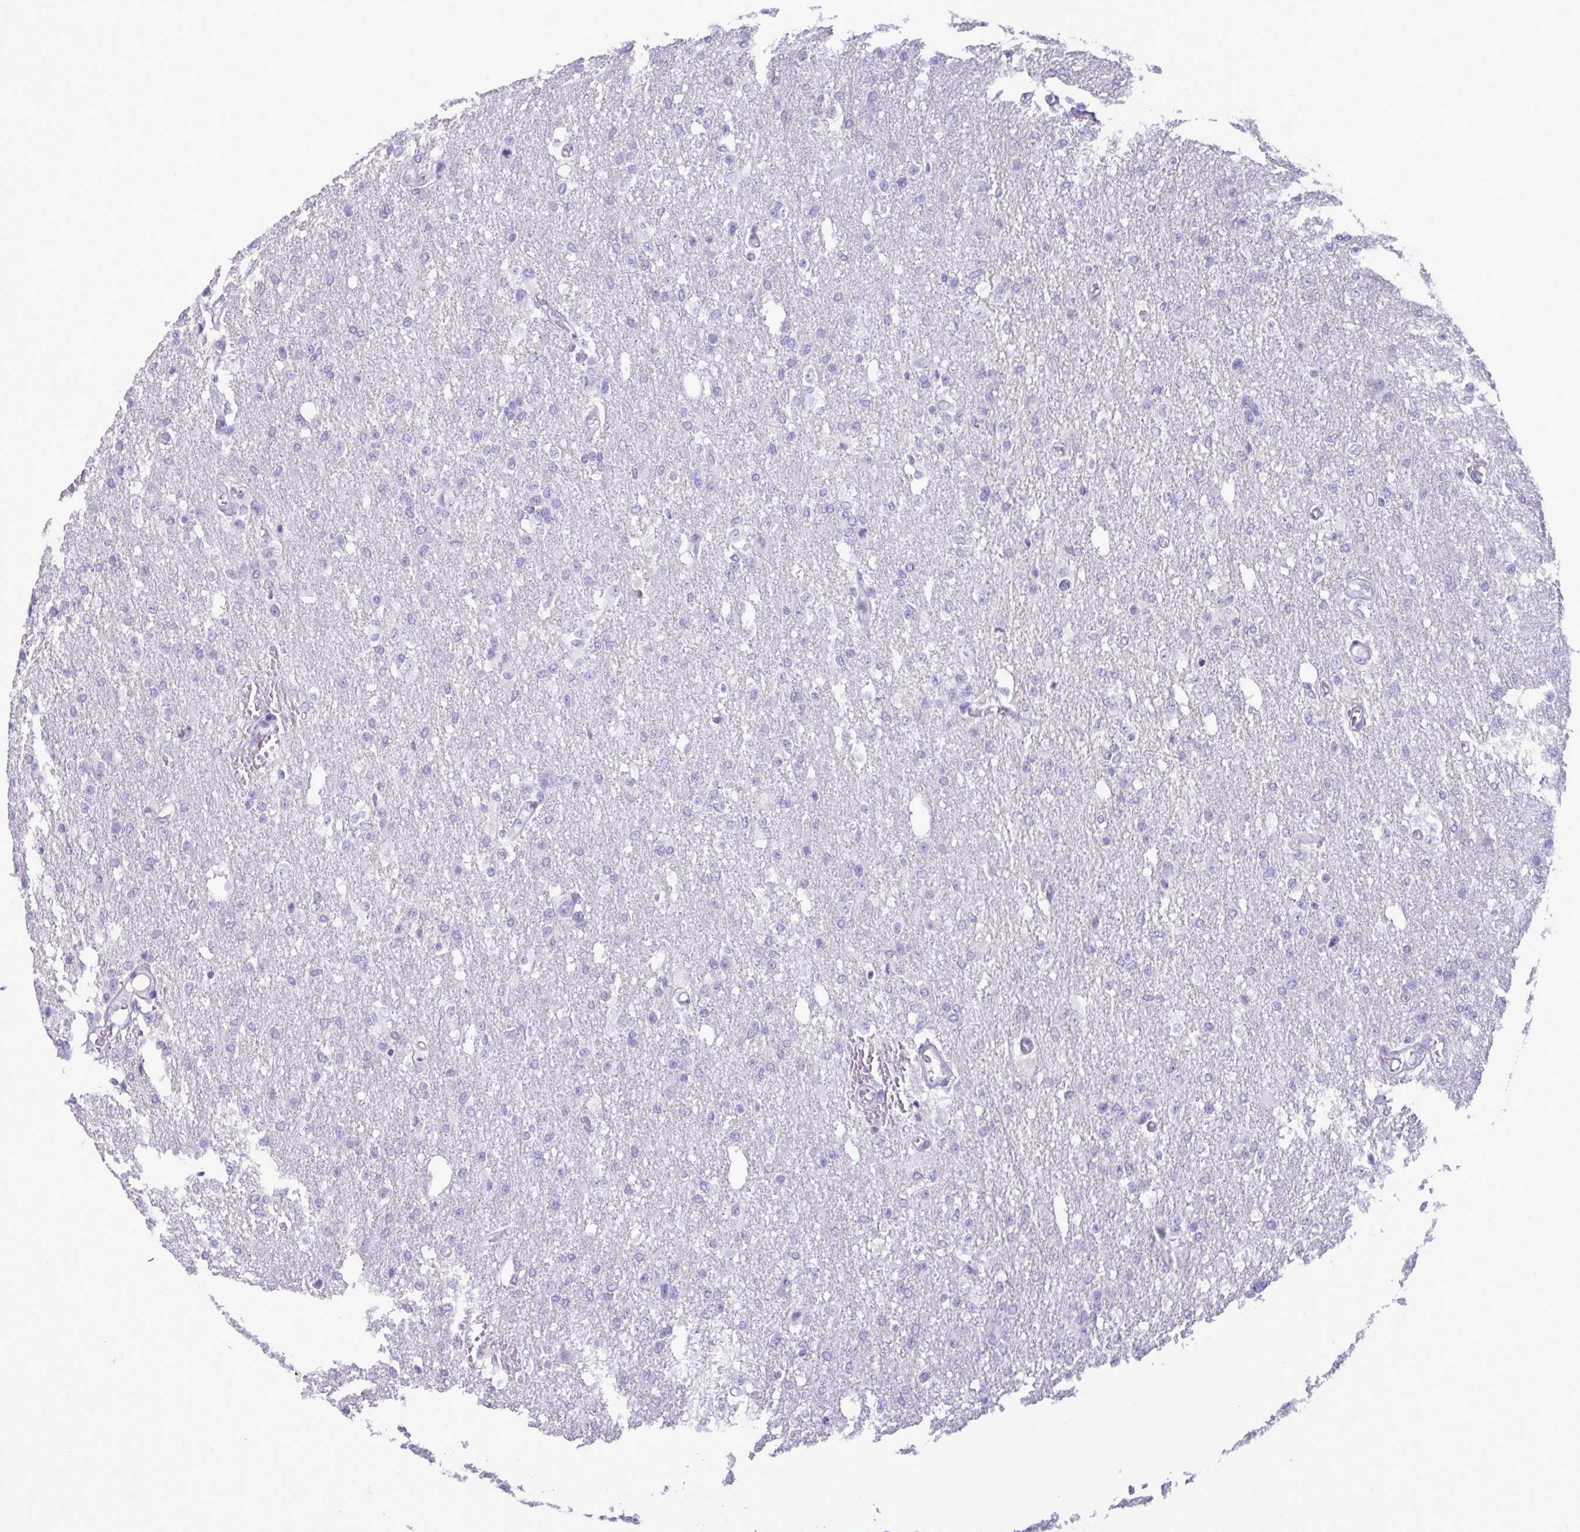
{"staining": {"intensity": "negative", "quantity": "none", "location": "none"}, "tissue": "glioma", "cell_type": "Tumor cells", "image_type": "cancer", "snomed": [{"axis": "morphology", "description": "Glioma, malignant, Low grade"}, {"axis": "topography", "description": "Brain"}], "caption": "Glioma stained for a protein using IHC reveals no positivity tumor cells.", "gene": "BBS10", "patient": {"sex": "male", "age": 26}}